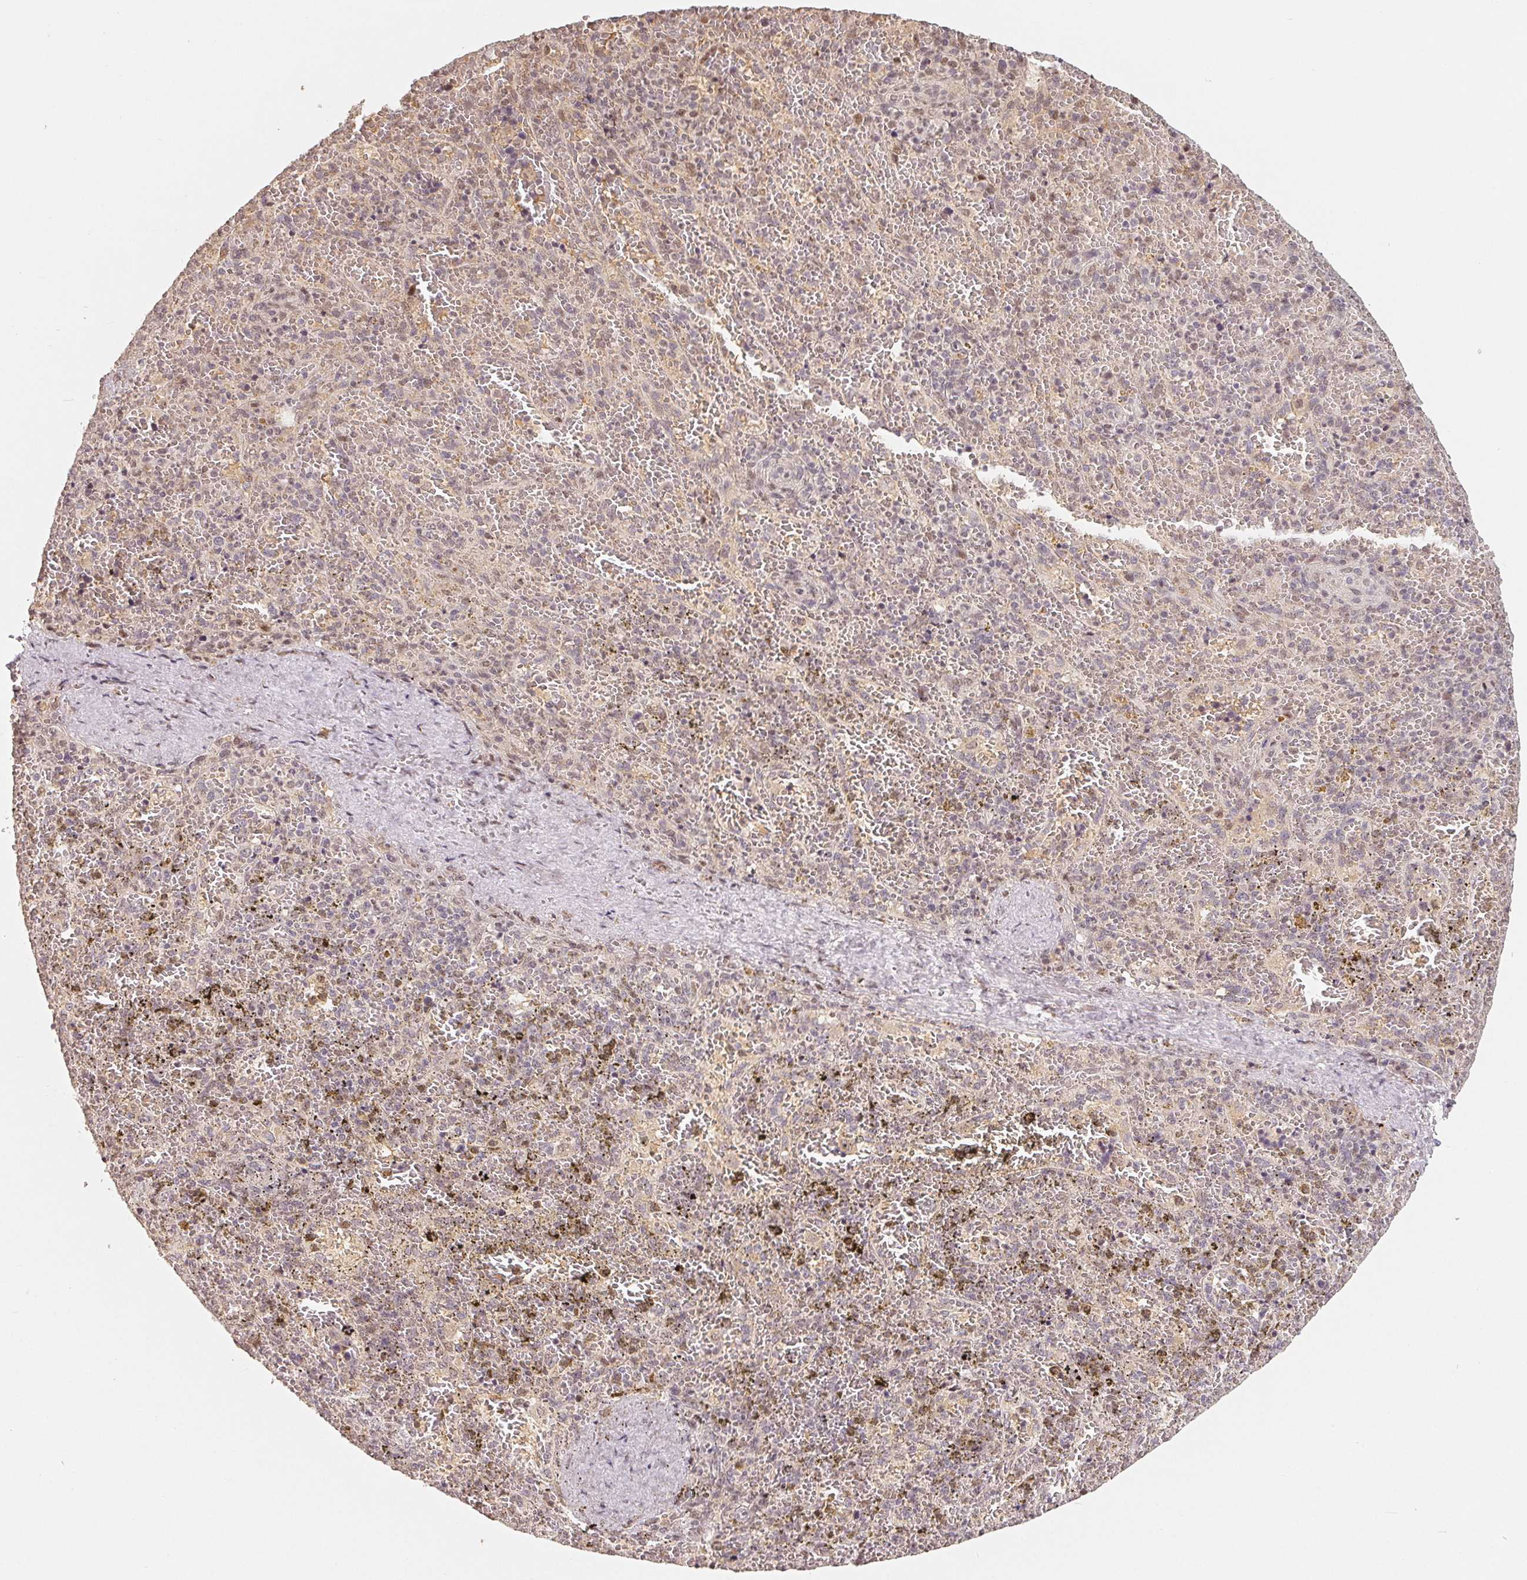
{"staining": {"intensity": "negative", "quantity": "none", "location": "none"}, "tissue": "spleen", "cell_type": "Cells in red pulp", "image_type": "normal", "snomed": [{"axis": "morphology", "description": "Normal tissue, NOS"}, {"axis": "topography", "description": "Spleen"}], "caption": "Immunohistochemistry (IHC) micrograph of unremarkable human spleen stained for a protein (brown), which demonstrates no positivity in cells in red pulp.", "gene": "CCDC138", "patient": {"sex": "female", "age": 50}}